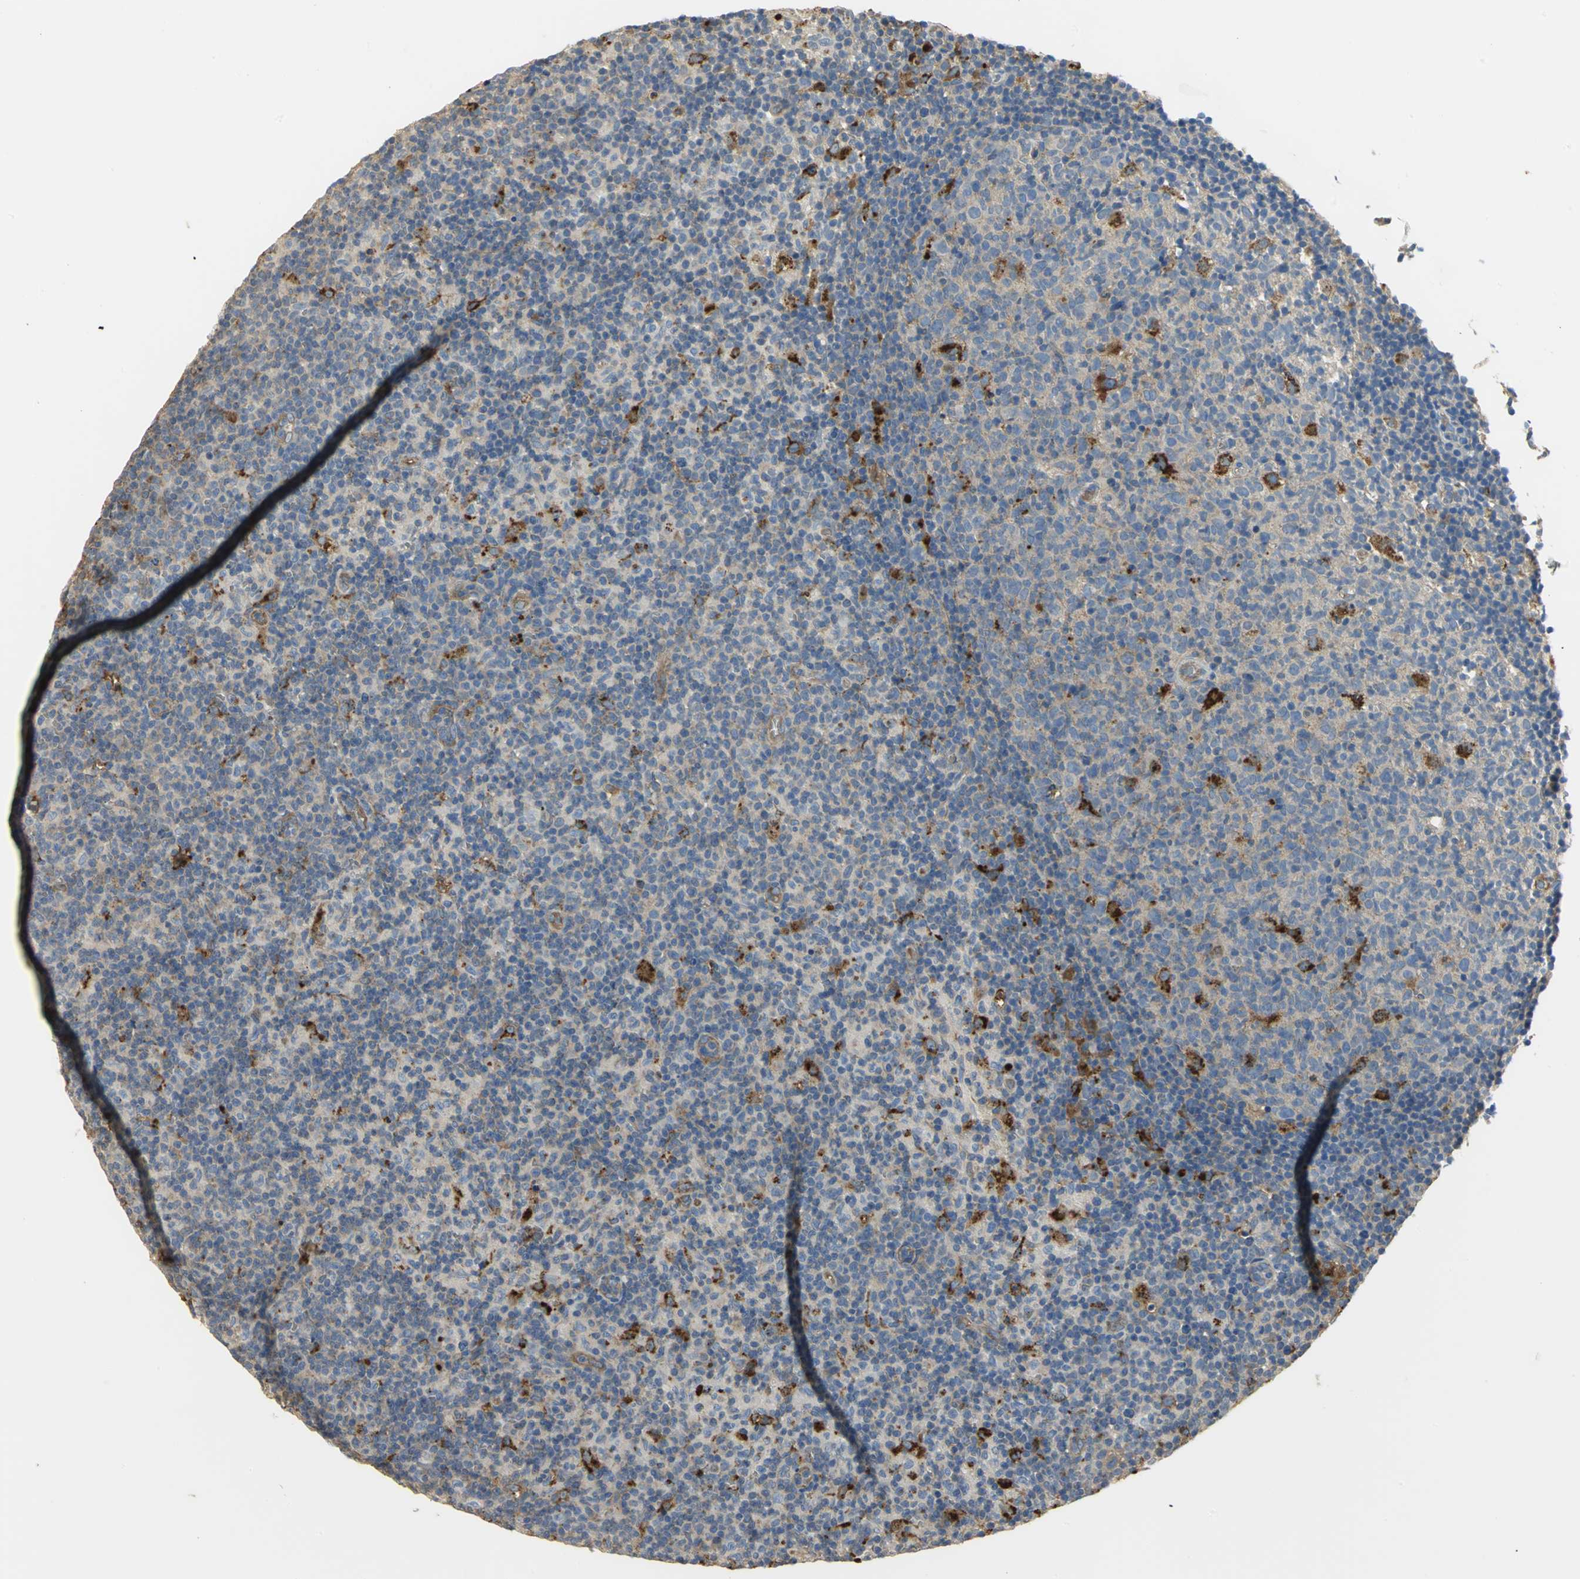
{"staining": {"intensity": "weak", "quantity": "25%-75%", "location": "cytoplasmic/membranous,nuclear"}, "tissue": "lymph node", "cell_type": "Germinal center cells", "image_type": "normal", "snomed": [{"axis": "morphology", "description": "Normal tissue, NOS"}, {"axis": "morphology", "description": "Inflammation, NOS"}, {"axis": "topography", "description": "Lymph node"}], "caption": "Protein expression analysis of benign lymph node shows weak cytoplasmic/membranous,nuclear positivity in approximately 25%-75% of germinal center cells. The staining was performed using DAB (3,3'-diaminobenzidine), with brown indicating positive protein expression. Nuclei are stained blue with hematoxylin.", "gene": "DIAPH2", "patient": {"sex": "male", "age": 55}}